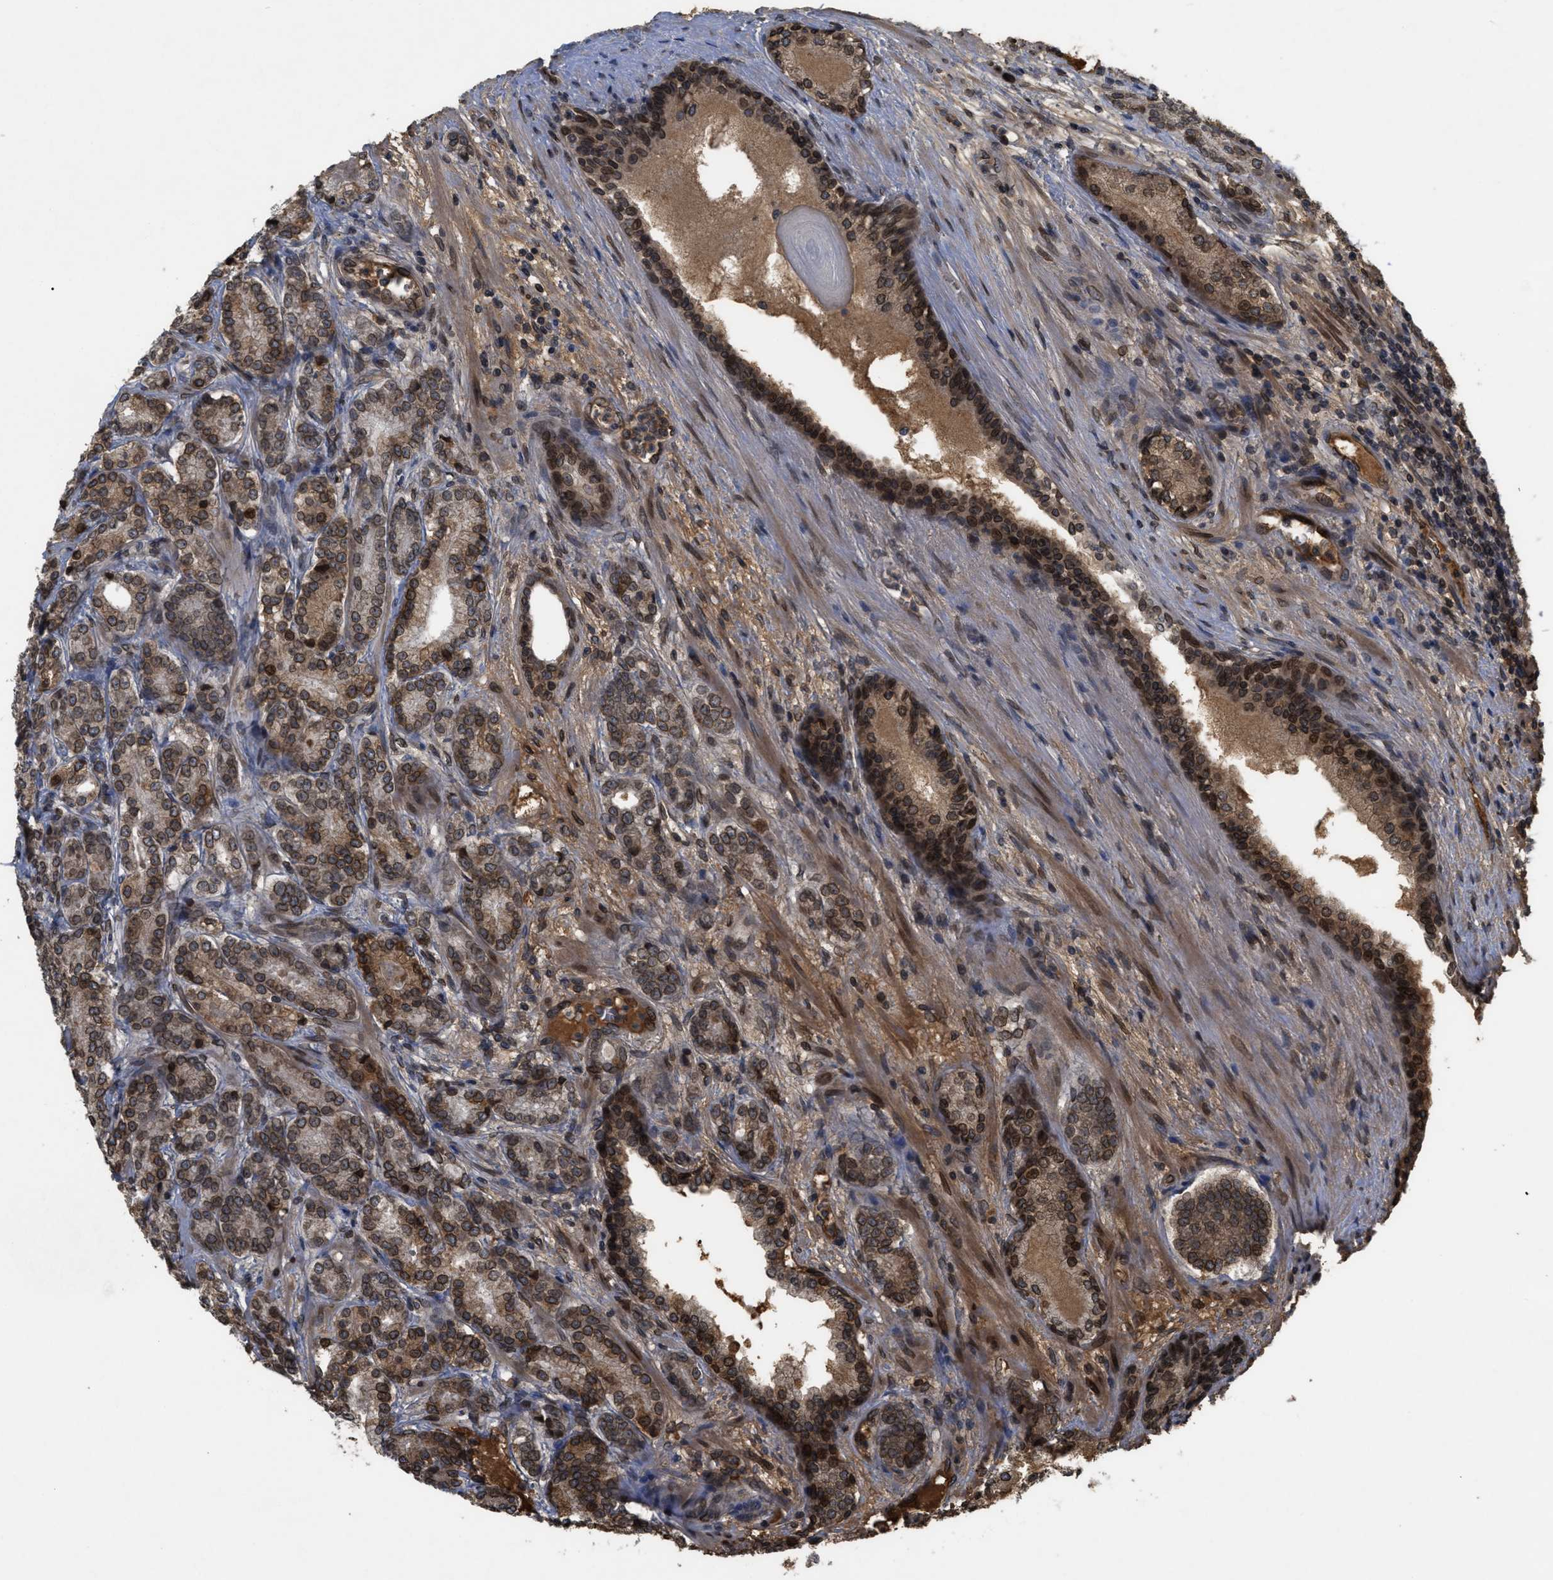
{"staining": {"intensity": "moderate", "quantity": ">75%", "location": "cytoplasmic/membranous,nuclear"}, "tissue": "prostate cancer", "cell_type": "Tumor cells", "image_type": "cancer", "snomed": [{"axis": "morphology", "description": "Adenocarcinoma, High grade"}, {"axis": "topography", "description": "Prostate"}], "caption": "Tumor cells exhibit medium levels of moderate cytoplasmic/membranous and nuclear positivity in about >75% of cells in adenocarcinoma (high-grade) (prostate).", "gene": "CRY1", "patient": {"sex": "male", "age": 61}}